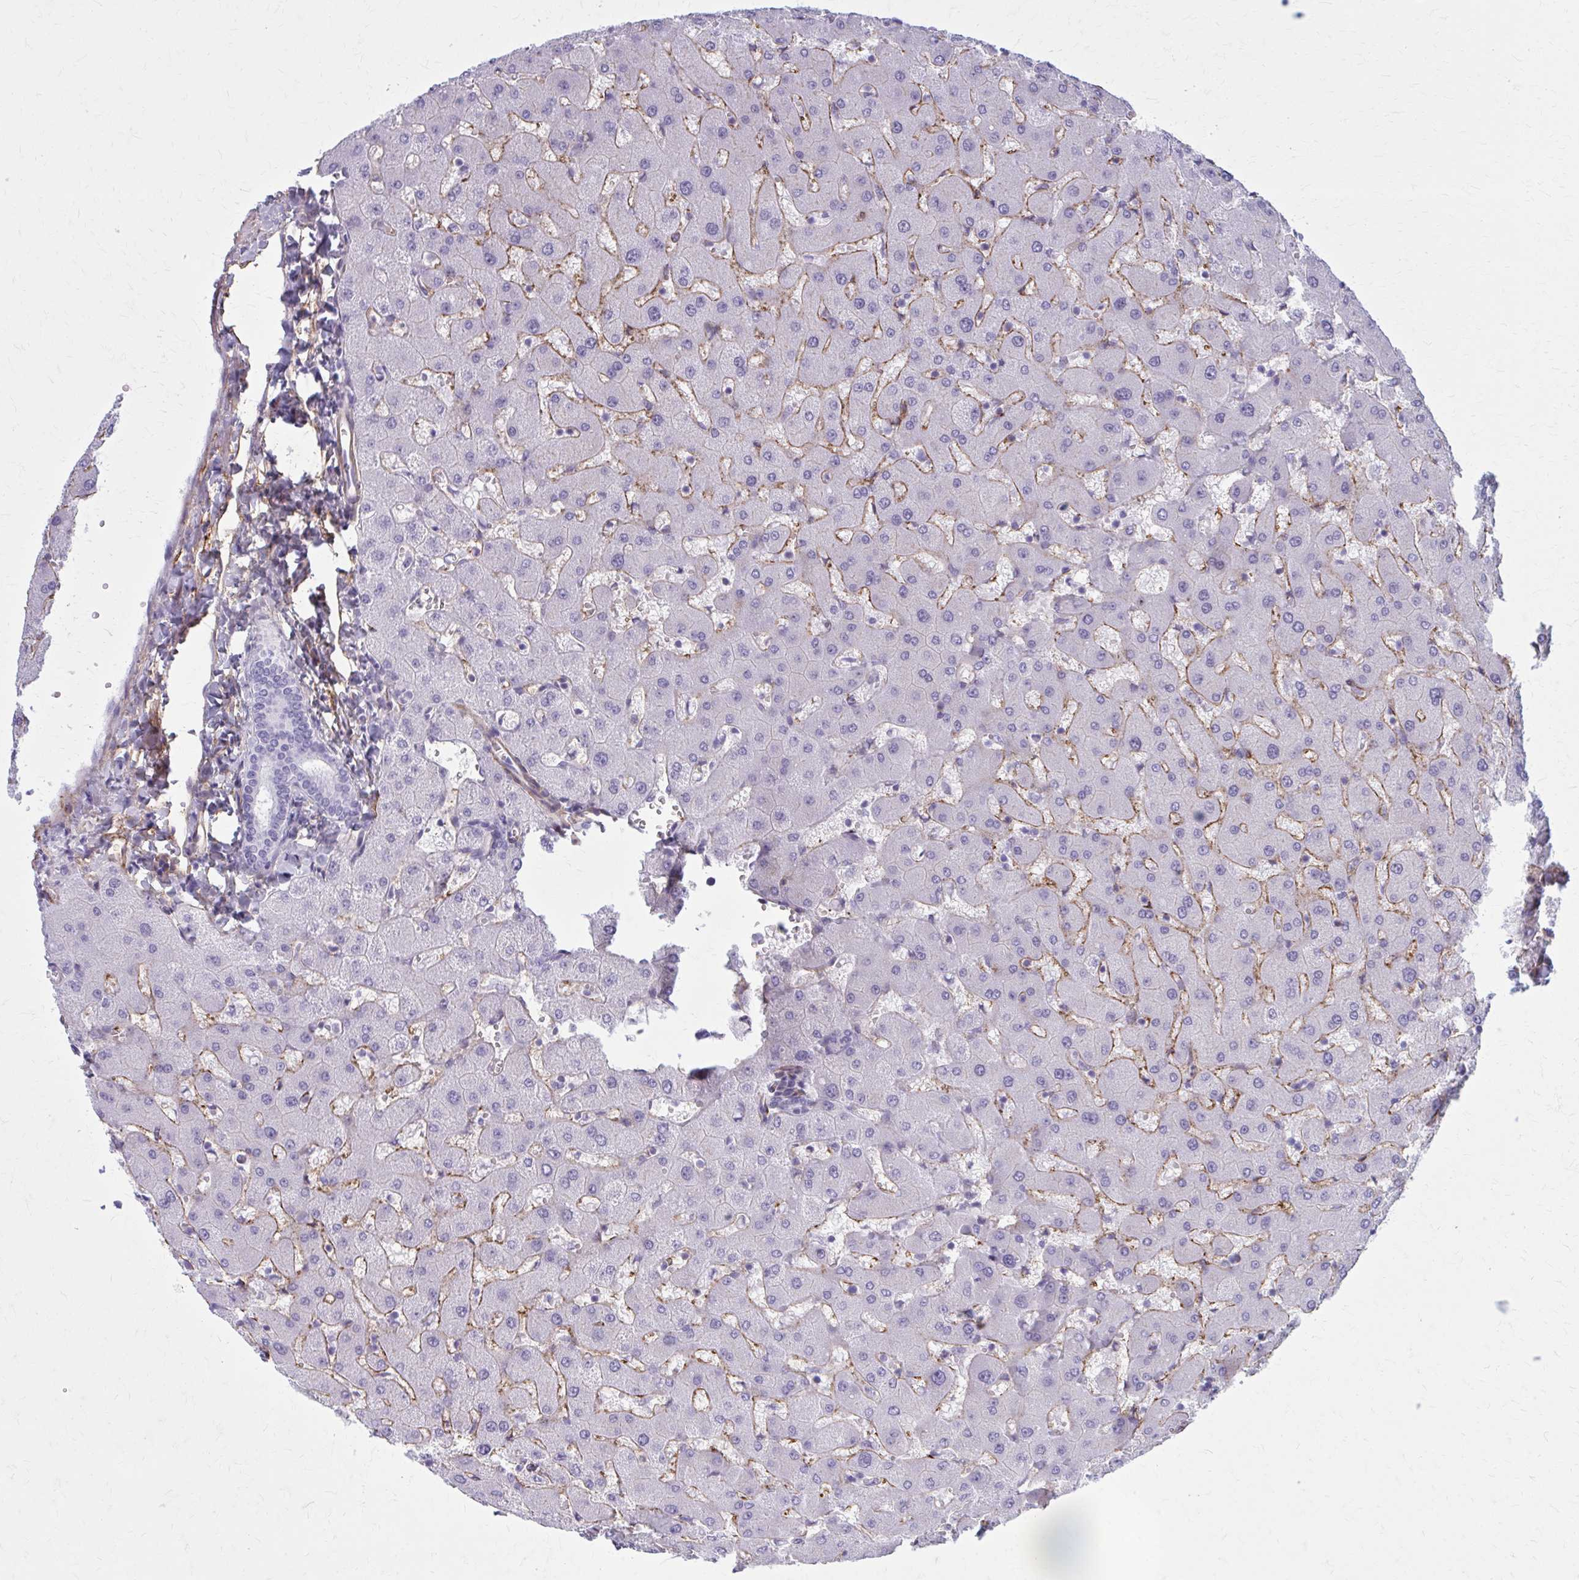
{"staining": {"intensity": "negative", "quantity": "none", "location": "none"}, "tissue": "liver", "cell_type": "Cholangiocytes", "image_type": "normal", "snomed": [{"axis": "morphology", "description": "Normal tissue, NOS"}, {"axis": "topography", "description": "Liver"}], "caption": "Protein analysis of normal liver shows no significant staining in cholangiocytes. The staining is performed using DAB brown chromogen with nuclei counter-stained in using hematoxylin.", "gene": "AKAP12", "patient": {"sex": "female", "age": 63}}